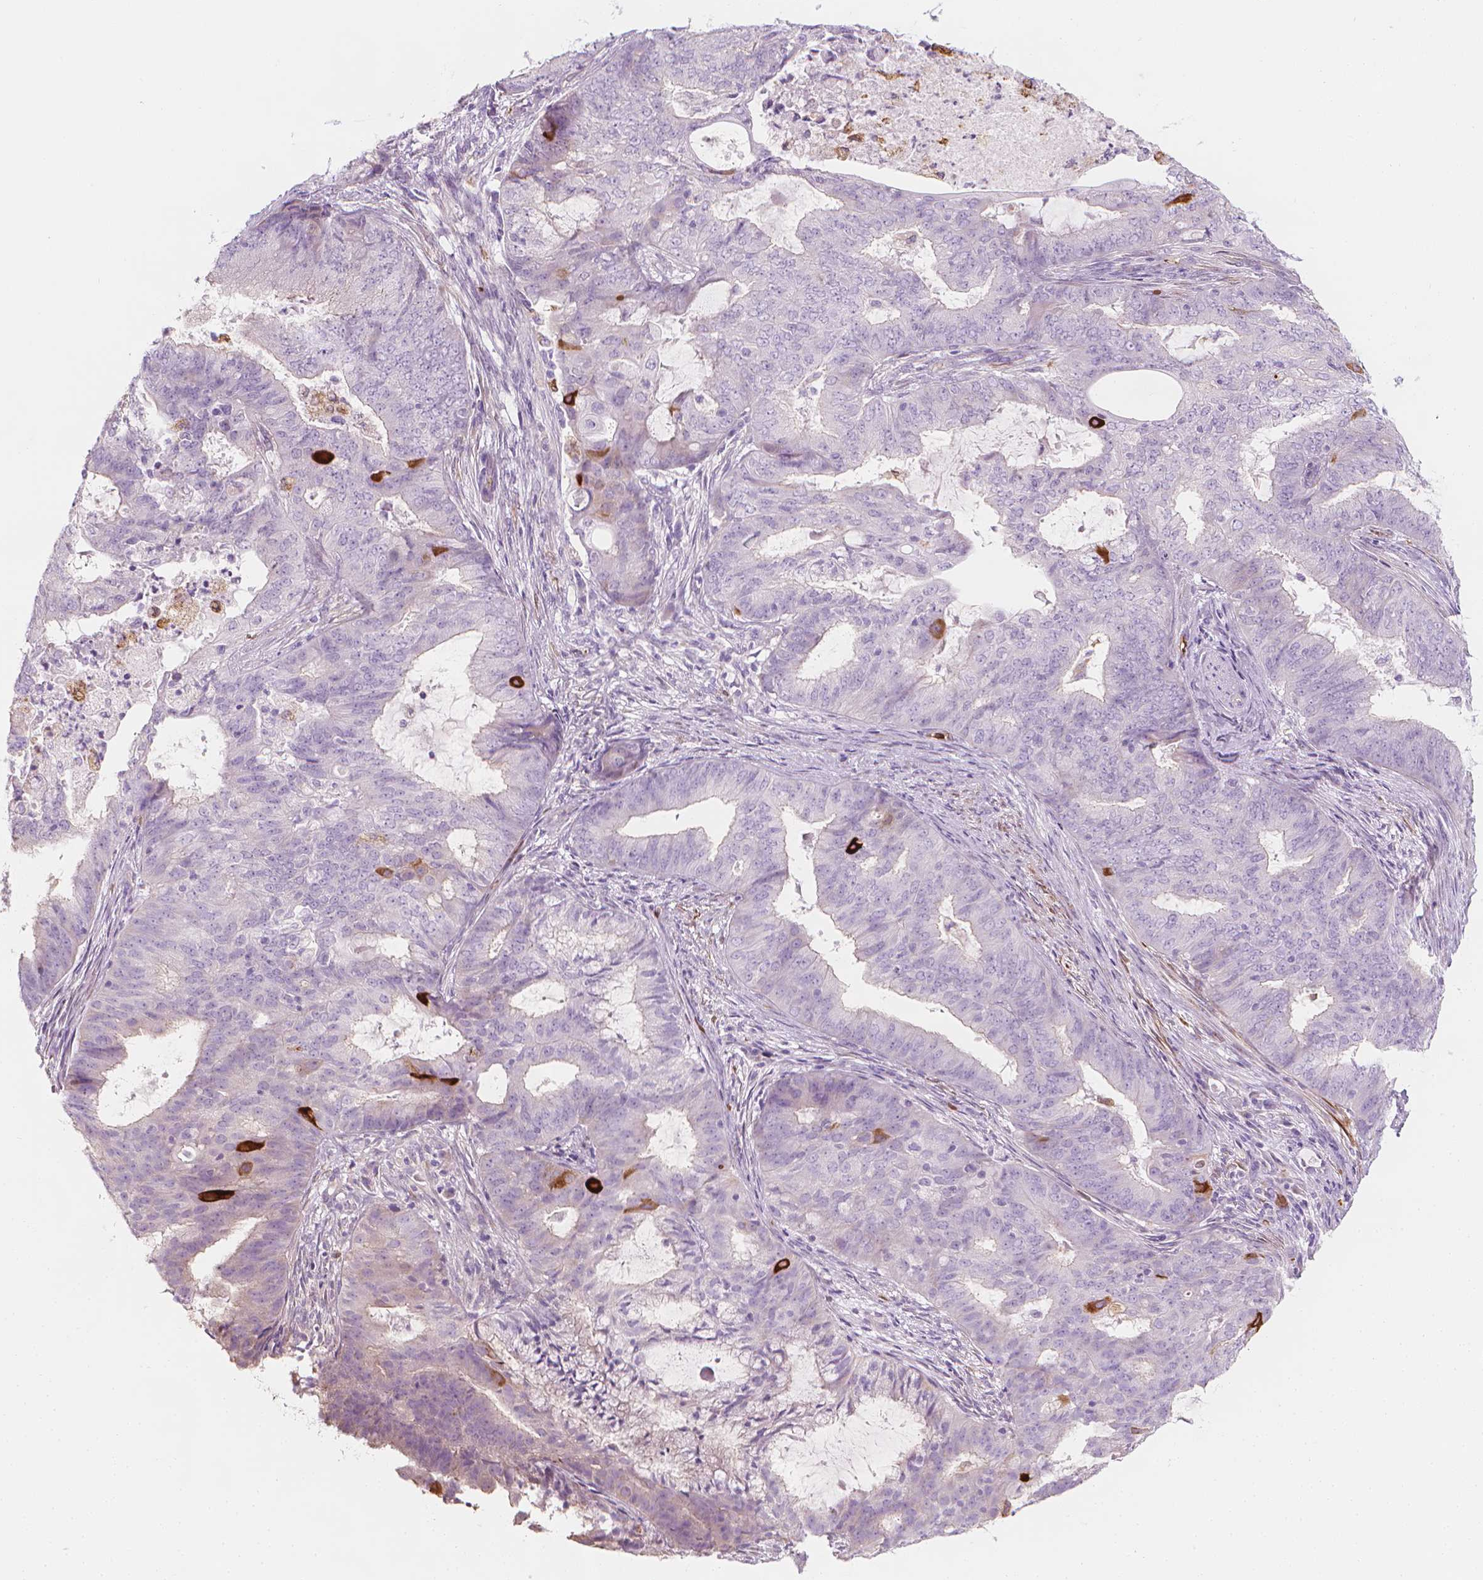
{"staining": {"intensity": "strong", "quantity": "<25%", "location": "cytoplasmic/membranous"}, "tissue": "endometrial cancer", "cell_type": "Tumor cells", "image_type": "cancer", "snomed": [{"axis": "morphology", "description": "Adenocarcinoma, NOS"}, {"axis": "topography", "description": "Endometrium"}], "caption": "Strong cytoplasmic/membranous protein staining is present in approximately <25% of tumor cells in endometrial adenocarcinoma. (DAB IHC, brown staining for protein, blue staining for nuclei).", "gene": "CES1", "patient": {"sex": "female", "age": 62}}